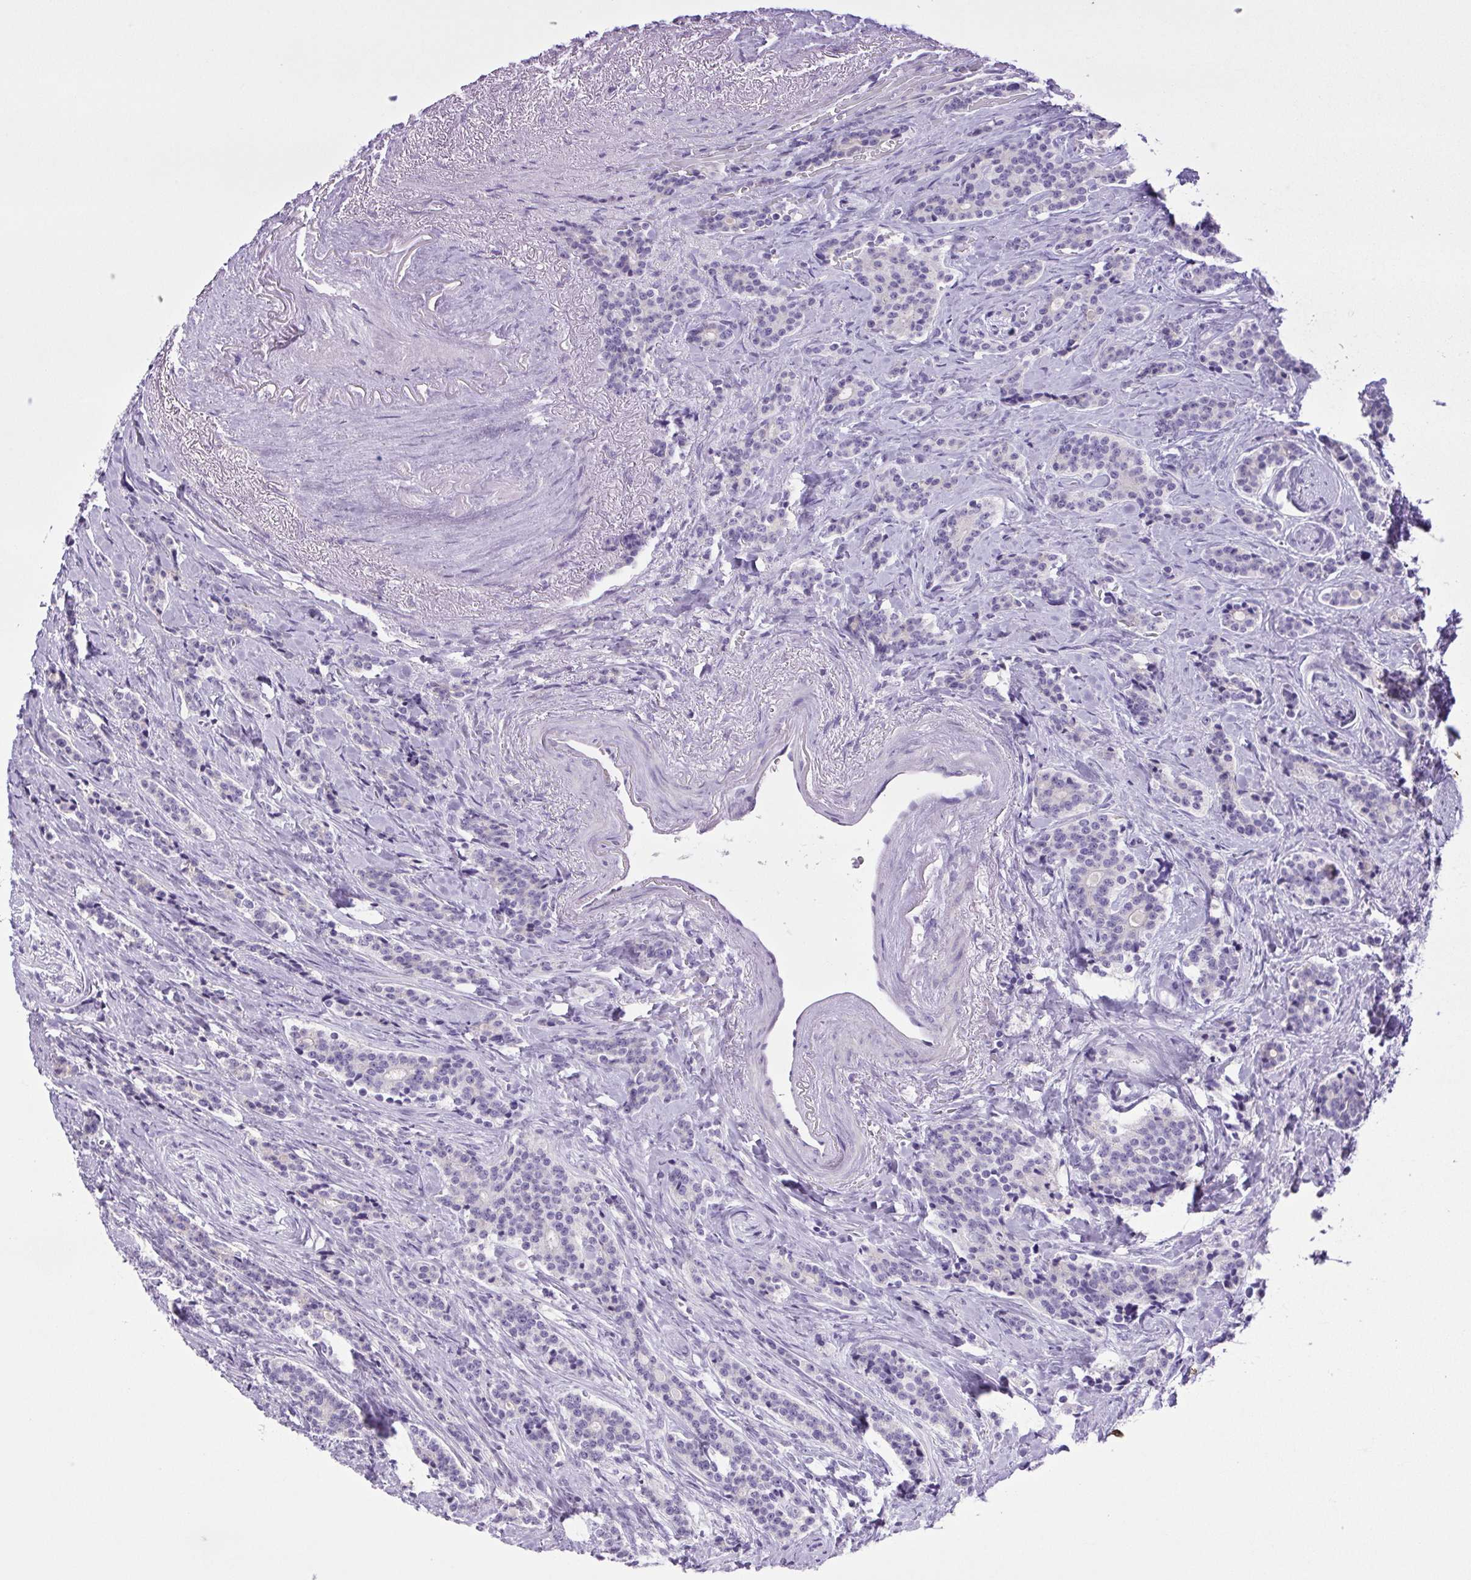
{"staining": {"intensity": "negative", "quantity": "none", "location": "none"}, "tissue": "carcinoid", "cell_type": "Tumor cells", "image_type": "cancer", "snomed": [{"axis": "morphology", "description": "Carcinoid, malignant, NOS"}, {"axis": "topography", "description": "Small intestine"}], "caption": "Malignant carcinoid was stained to show a protein in brown. There is no significant expression in tumor cells.", "gene": "CDSN", "patient": {"sex": "female", "age": 73}}